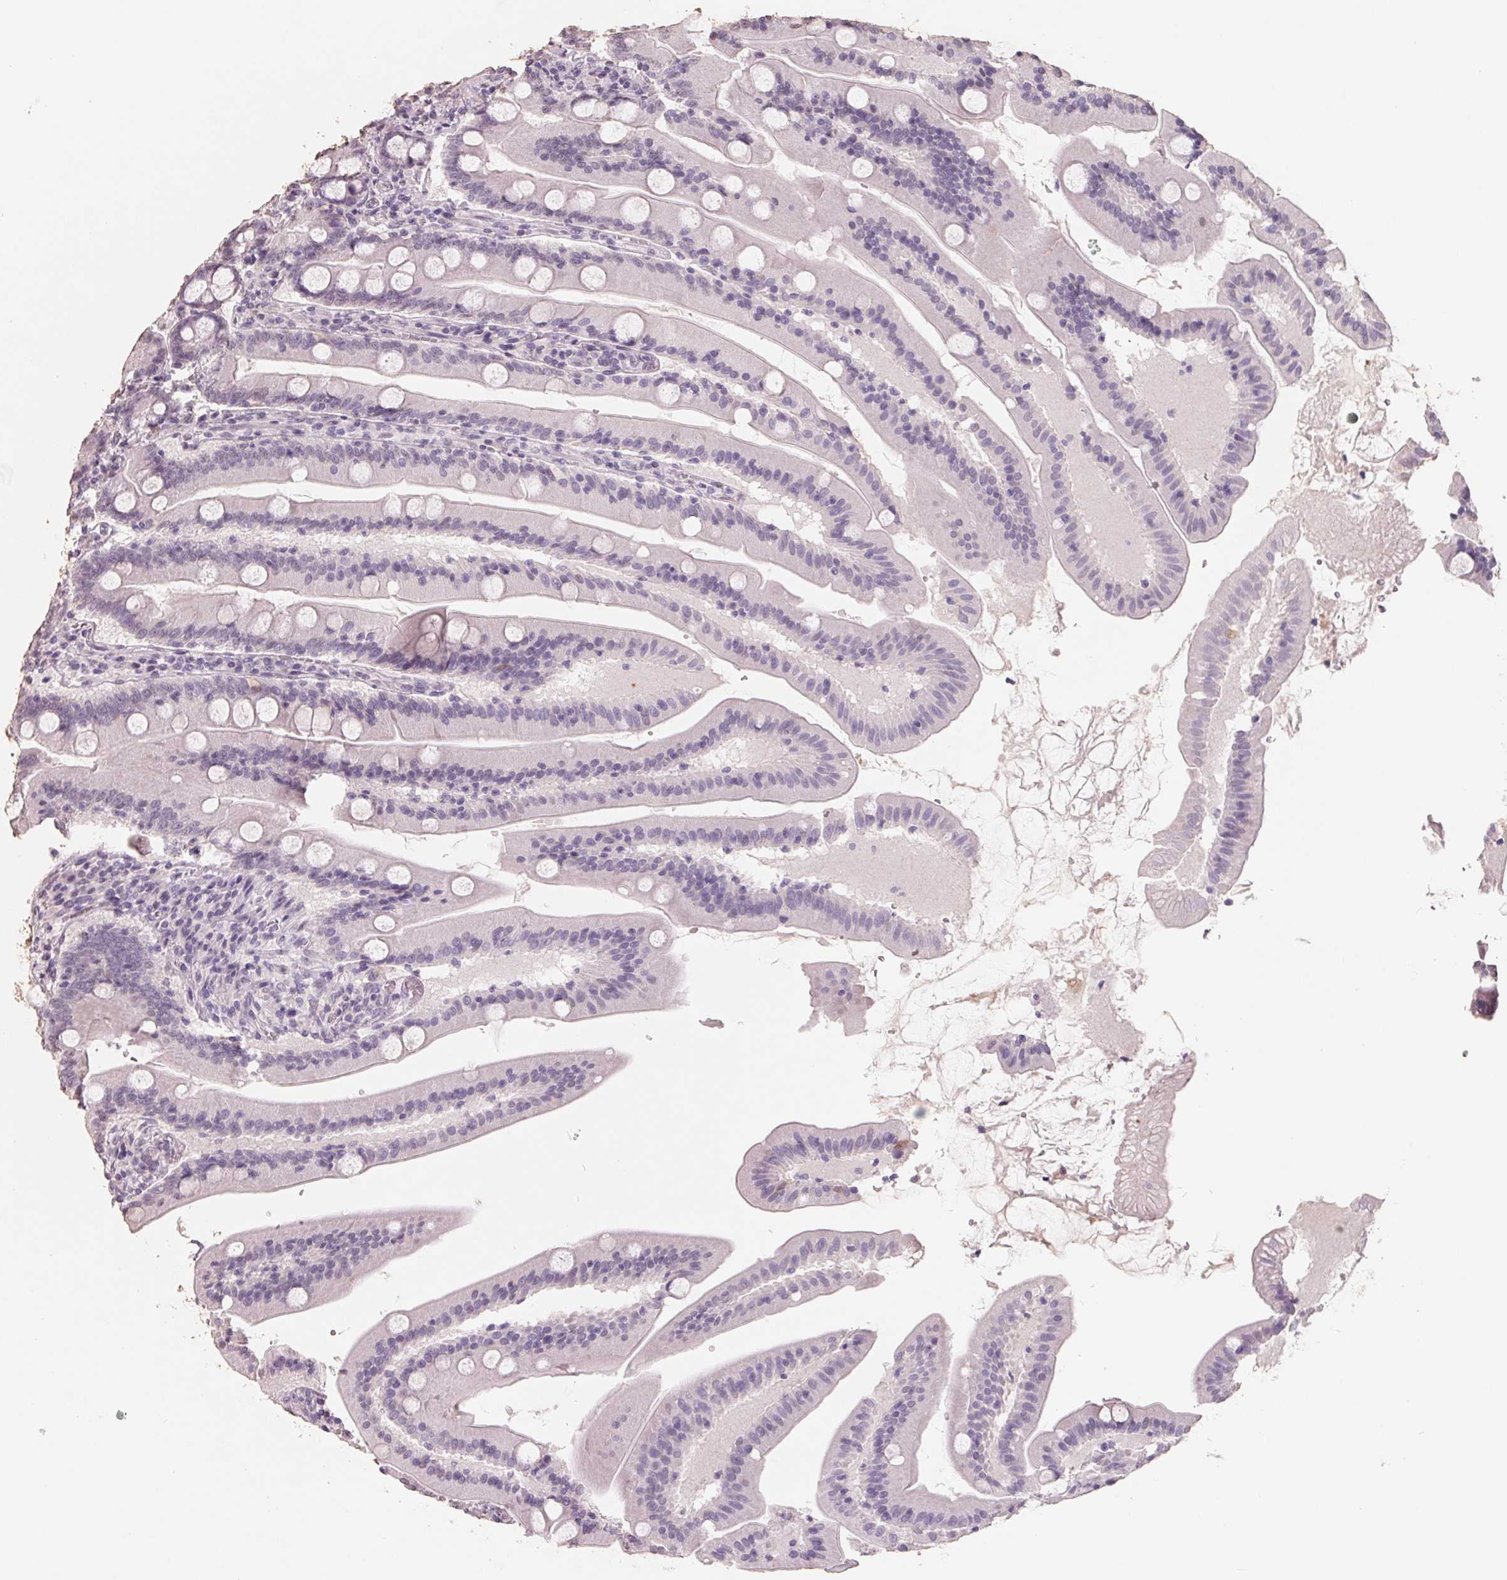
{"staining": {"intensity": "negative", "quantity": "none", "location": "none"}, "tissue": "small intestine", "cell_type": "Glandular cells", "image_type": "normal", "snomed": [{"axis": "morphology", "description": "Normal tissue, NOS"}, {"axis": "topography", "description": "Small intestine"}], "caption": "This photomicrograph is of benign small intestine stained with immunohistochemistry (IHC) to label a protein in brown with the nuclei are counter-stained blue. There is no positivity in glandular cells.", "gene": "FTCD", "patient": {"sex": "male", "age": 37}}